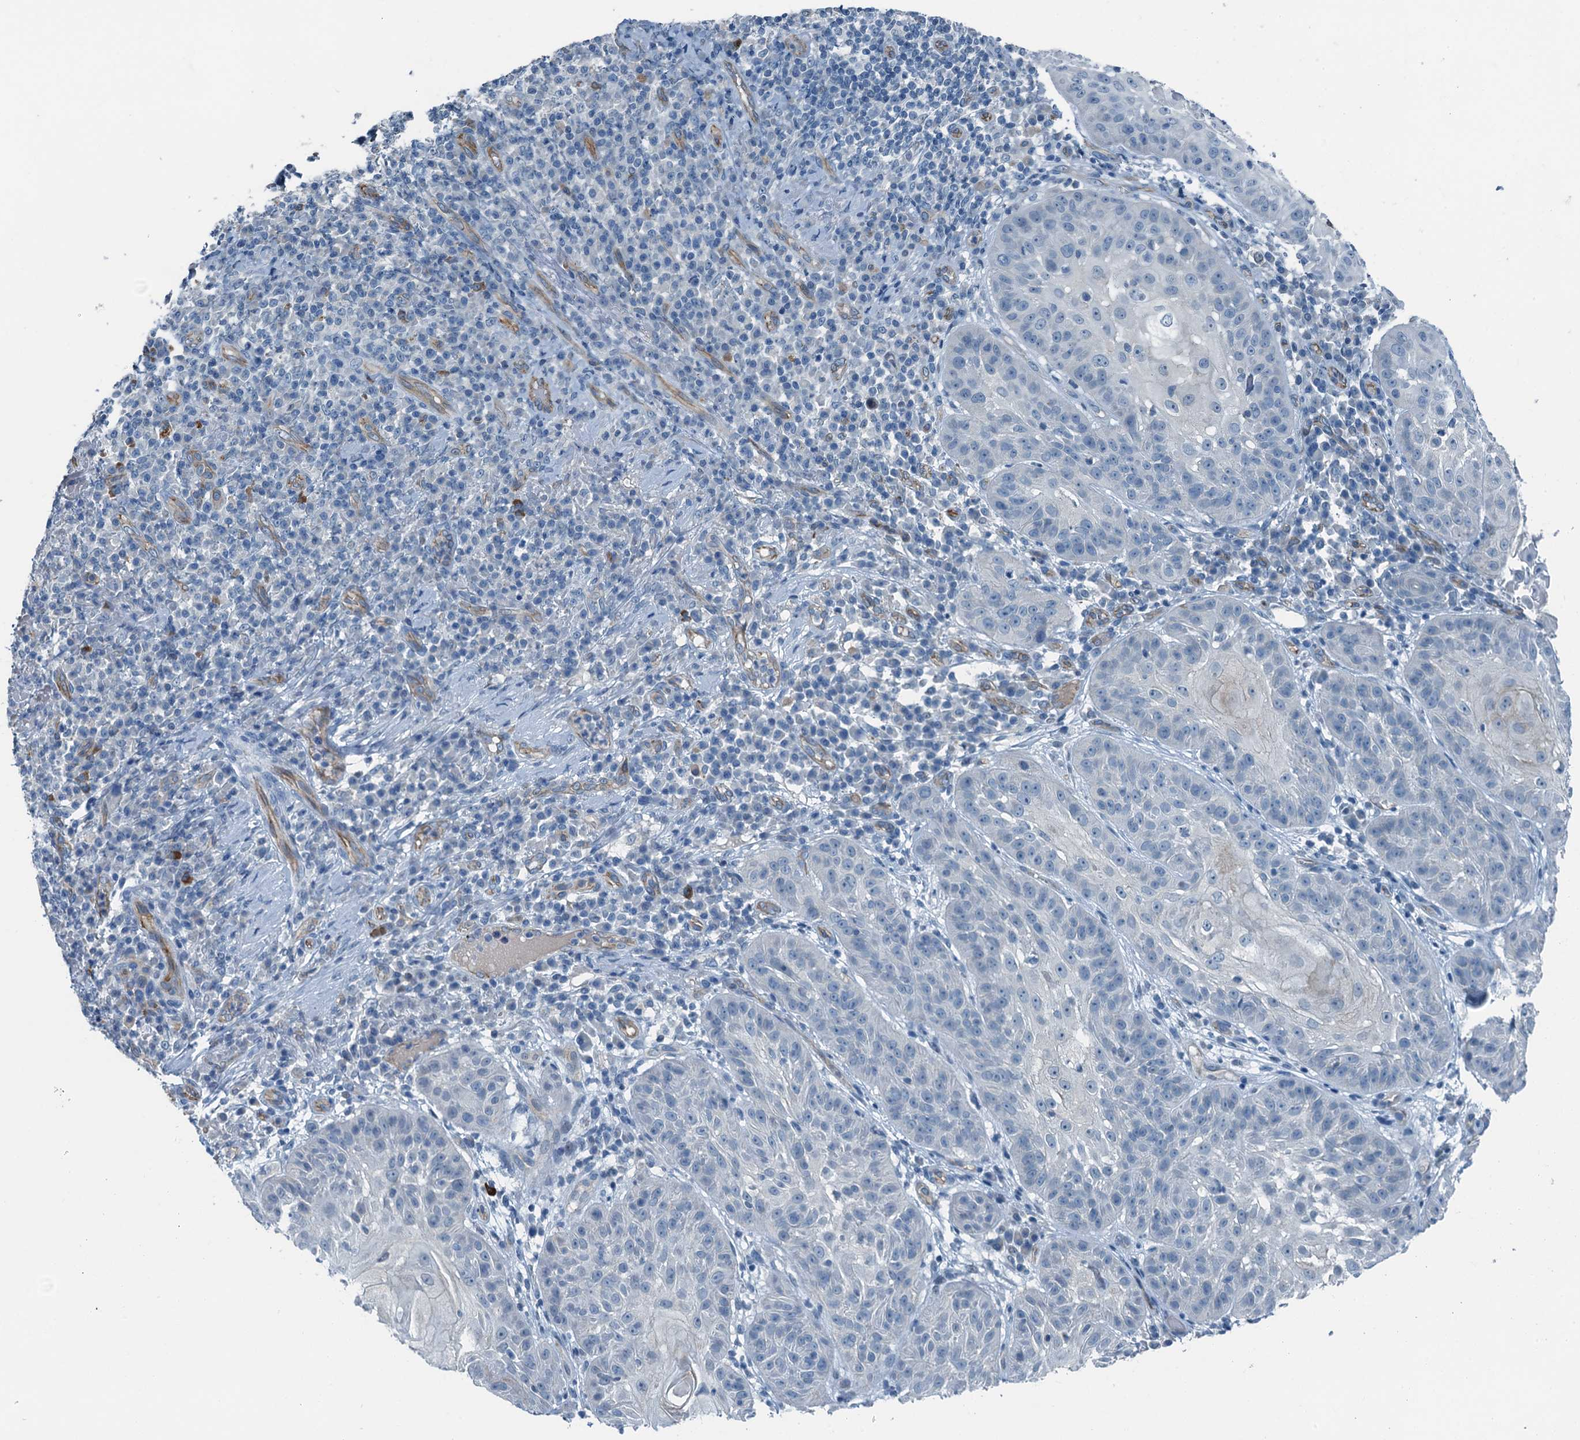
{"staining": {"intensity": "negative", "quantity": "none", "location": "none"}, "tissue": "skin cancer", "cell_type": "Tumor cells", "image_type": "cancer", "snomed": [{"axis": "morphology", "description": "Normal tissue, NOS"}, {"axis": "morphology", "description": "Basal cell carcinoma"}, {"axis": "topography", "description": "Skin"}], "caption": "This is an immunohistochemistry (IHC) photomicrograph of human skin cancer. There is no expression in tumor cells.", "gene": "GFOD2", "patient": {"sex": "male", "age": 93}}